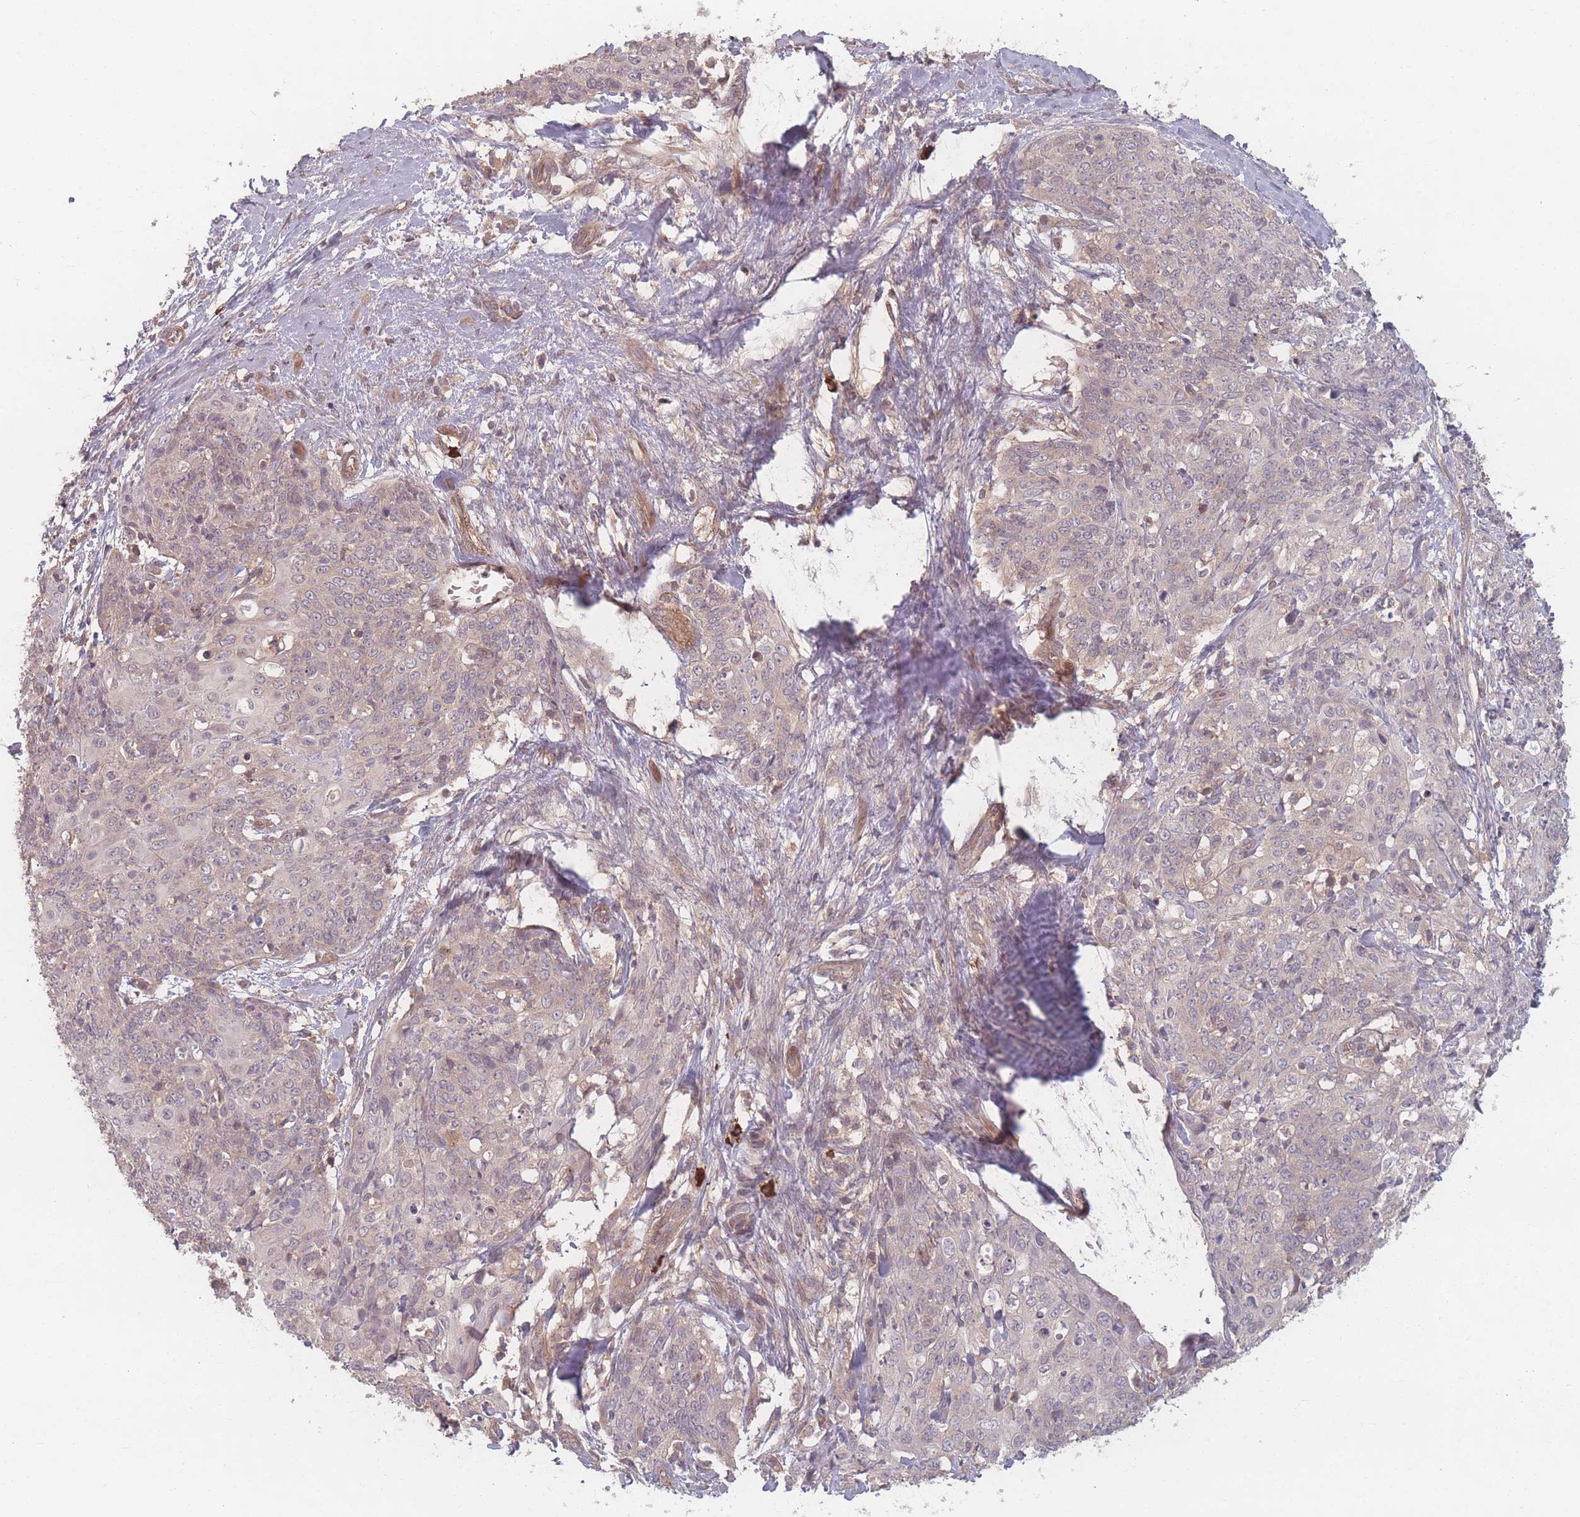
{"staining": {"intensity": "negative", "quantity": "none", "location": "none"}, "tissue": "skin cancer", "cell_type": "Tumor cells", "image_type": "cancer", "snomed": [{"axis": "morphology", "description": "Squamous cell carcinoma, NOS"}, {"axis": "topography", "description": "Skin"}, {"axis": "topography", "description": "Vulva"}], "caption": "Protein analysis of skin cancer shows no significant staining in tumor cells. (DAB immunohistochemistry, high magnification).", "gene": "HAGH", "patient": {"sex": "female", "age": 85}}